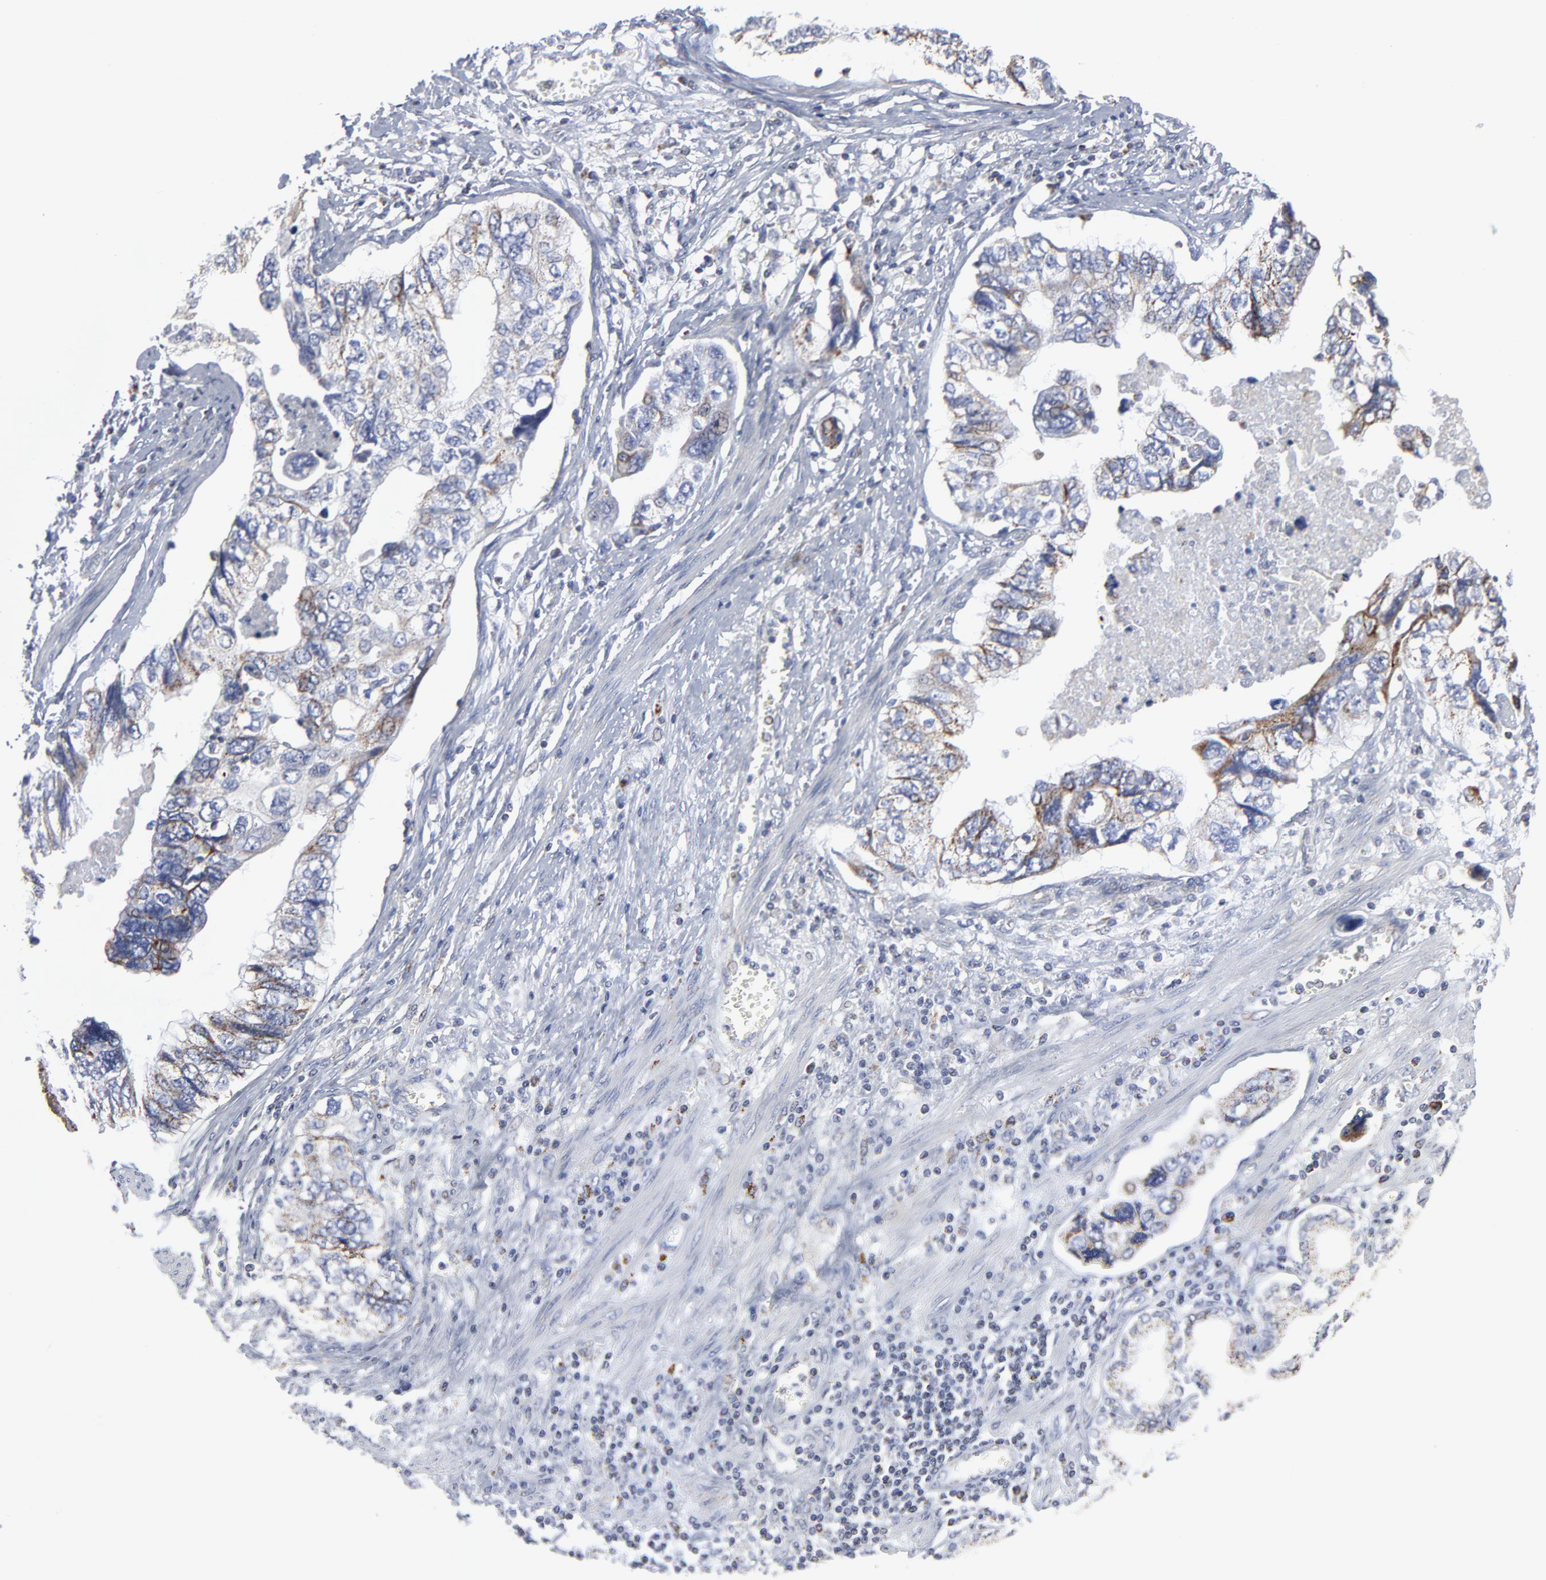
{"staining": {"intensity": "weak", "quantity": "<25%", "location": "cytoplasmic/membranous"}, "tissue": "stomach cancer", "cell_type": "Tumor cells", "image_type": "cancer", "snomed": [{"axis": "morphology", "description": "Adenocarcinoma, NOS"}, {"axis": "topography", "description": "Pancreas"}, {"axis": "topography", "description": "Stomach, upper"}], "caption": "Immunohistochemical staining of human stomach adenocarcinoma exhibits no significant positivity in tumor cells. The staining was performed using DAB to visualize the protein expression in brown, while the nuclei were stained in blue with hematoxylin (Magnification: 20x).", "gene": "TXNRD2", "patient": {"sex": "male", "age": 77}}